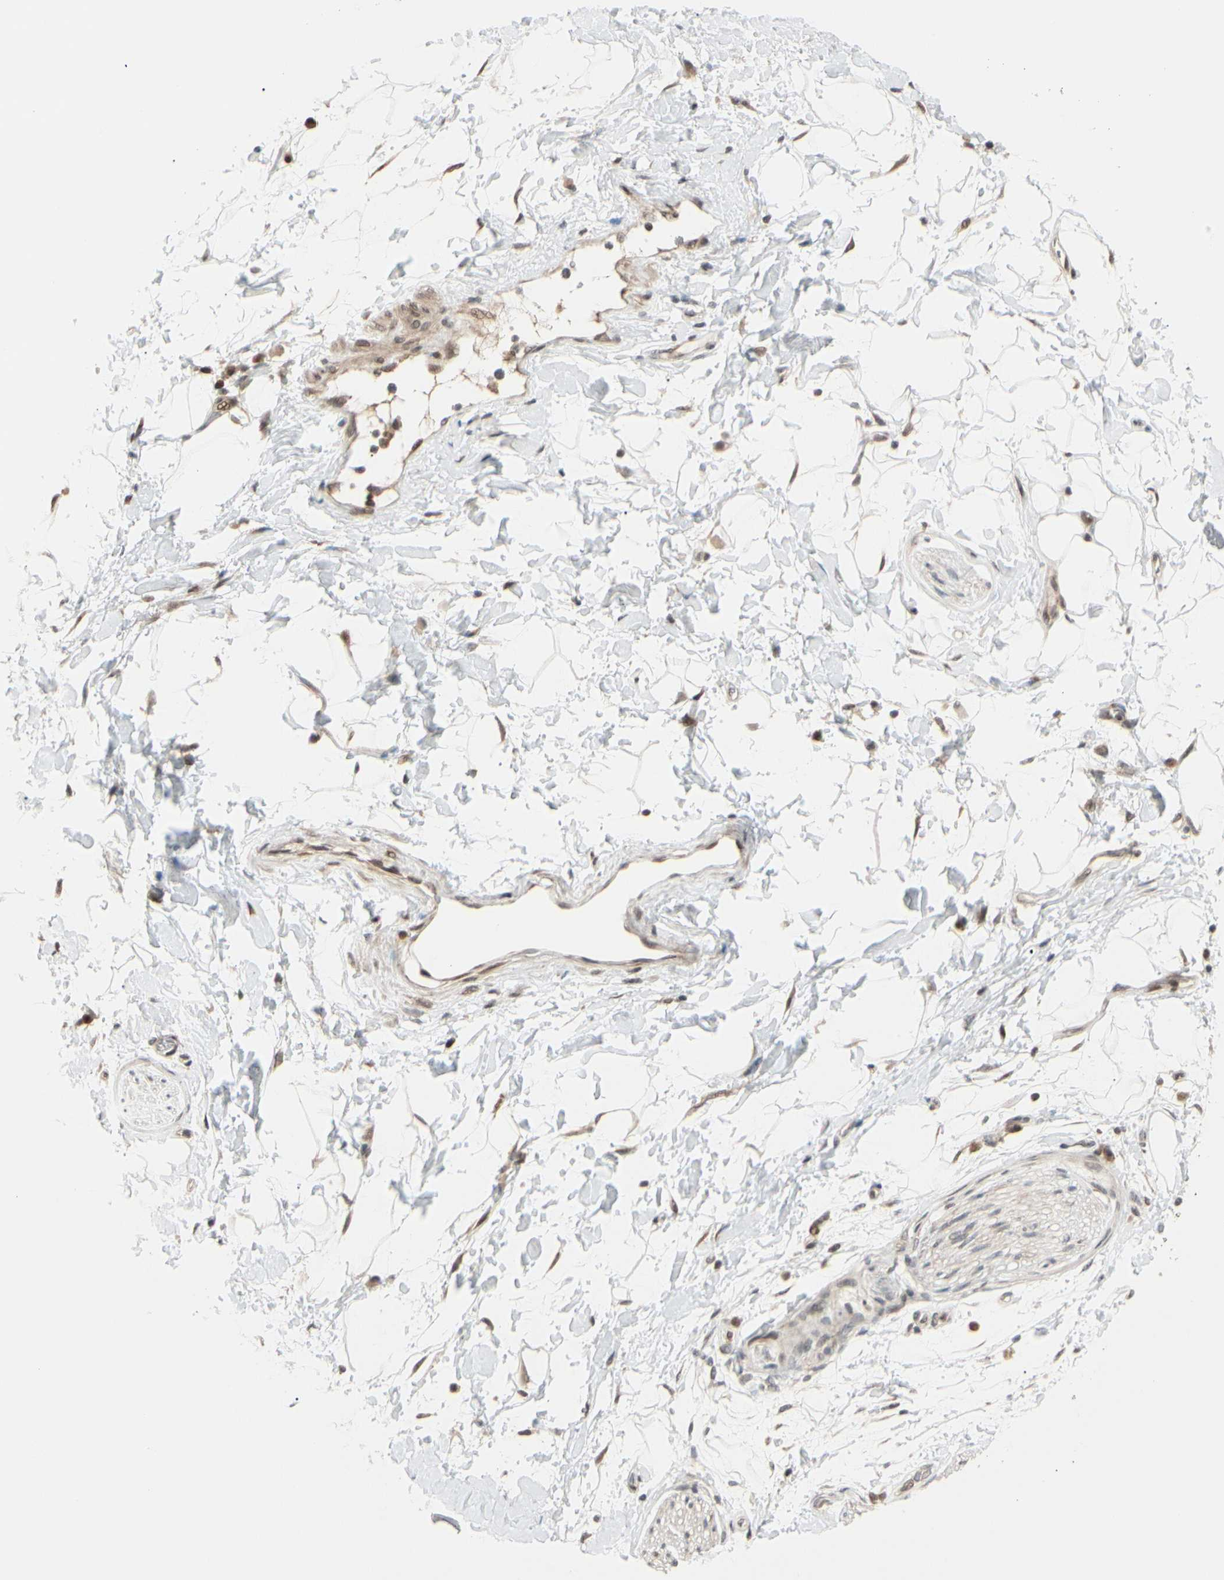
{"staining": {"intensity": "moderate", "quantity": "25%-75%", "location": "cytoplasmic/membranous,nuclear"}, "tissue": "adipose tissue", "cell_type": "Adipocytes", "image_type": "normal", "snomed": [{"axis": "morphology", "description": "Normal tissue, NOS"}, {"axis": "topography", "description": "Soft tissue"}], "caption": "Protein analysis of benign adipose tissue shows moderate cytoplasmic/membranous,nuclear positivity in approximately 25%-75% of adipocytes. (DAB IHC, brown staining for protein, blue staining for nuclei).", "gene": "BRMS1", "patient": {"sex": "male", "age": 72}}